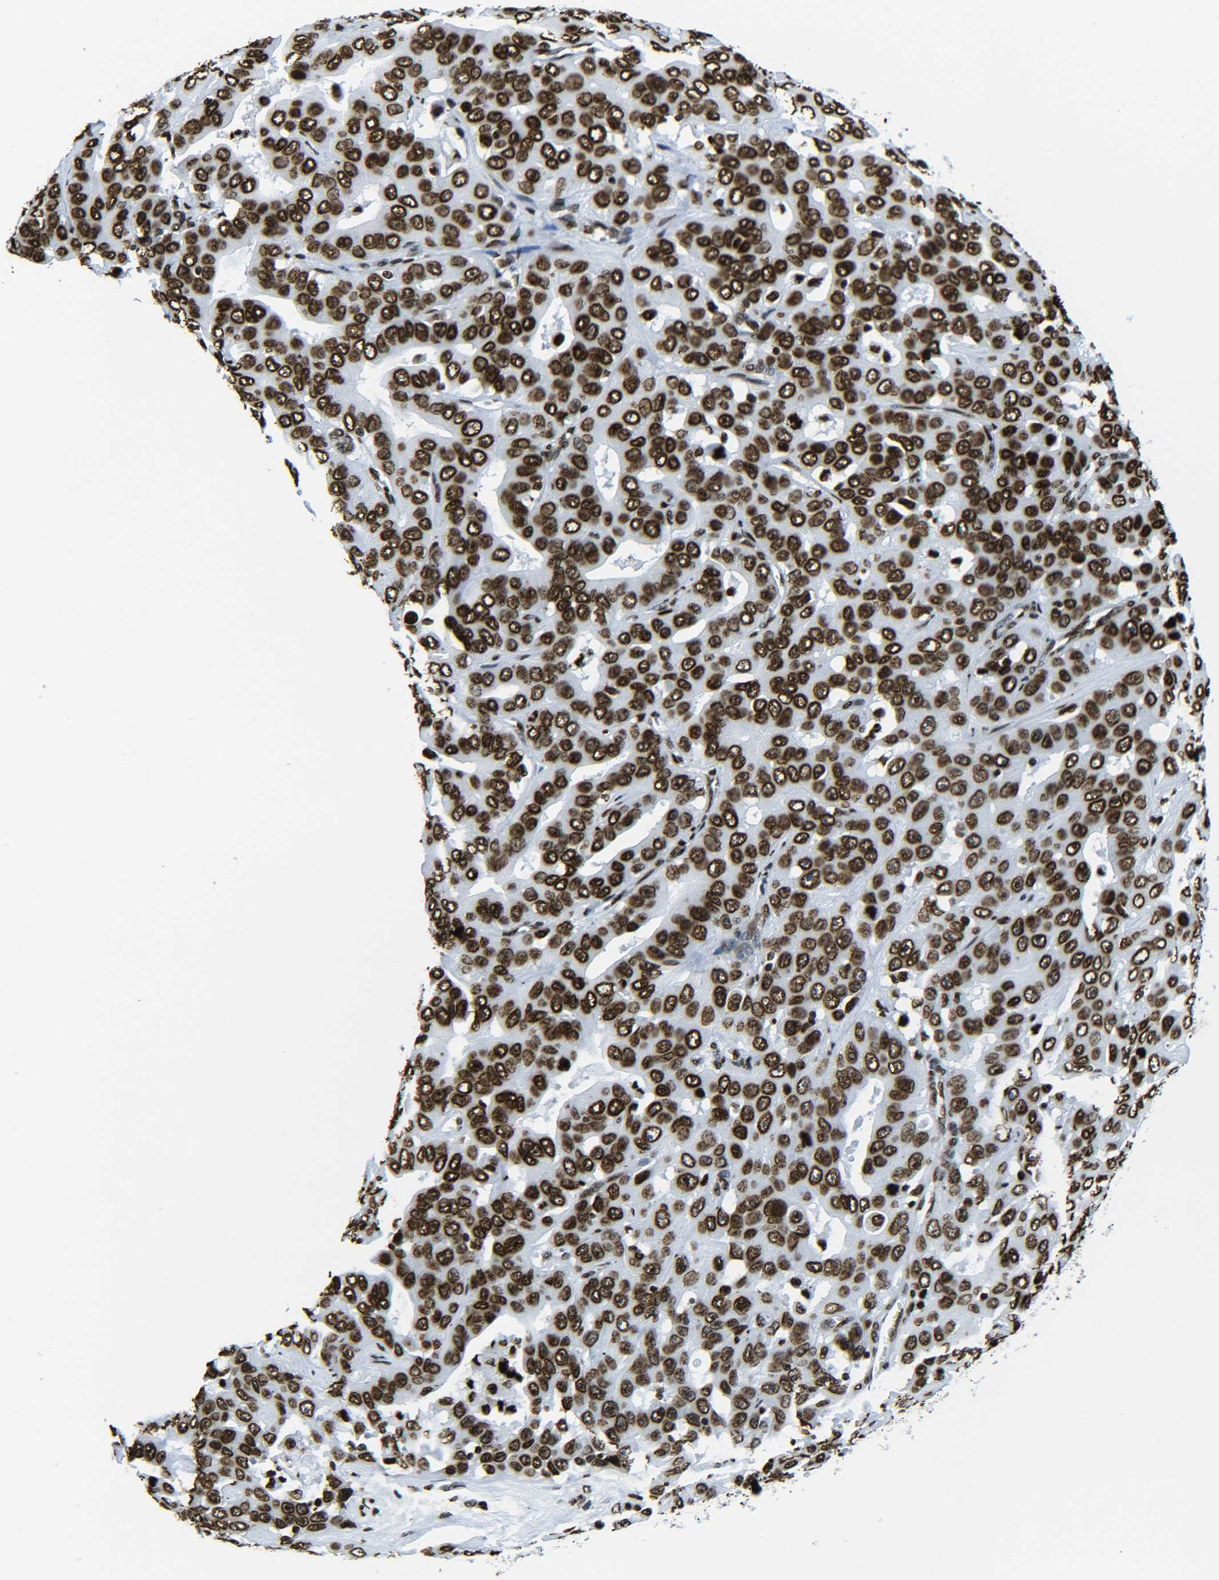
{"staining": {"intensity": "strong", "quantity": ">75%", "location": "nuclear"}, "tissue": "liver cancer", "cell_type": "Tumor cells", "image_type": "cancer", "snomed": [{"axis": "morphology", "description": "Cholangiocarcinoma"}, {"axis": "topography", "description": "Liver"}], "caption": "Strong nuclear protein positivity is present in approximately >75% of tumor cells in cholangiocarcinoma (liver). (DAB (3,3'-diaminobenzidine) = brown stain, brightfield microscopy at high magnification).", "gene": "H2AX", "patient": {"sex": "female", "age": 52}}